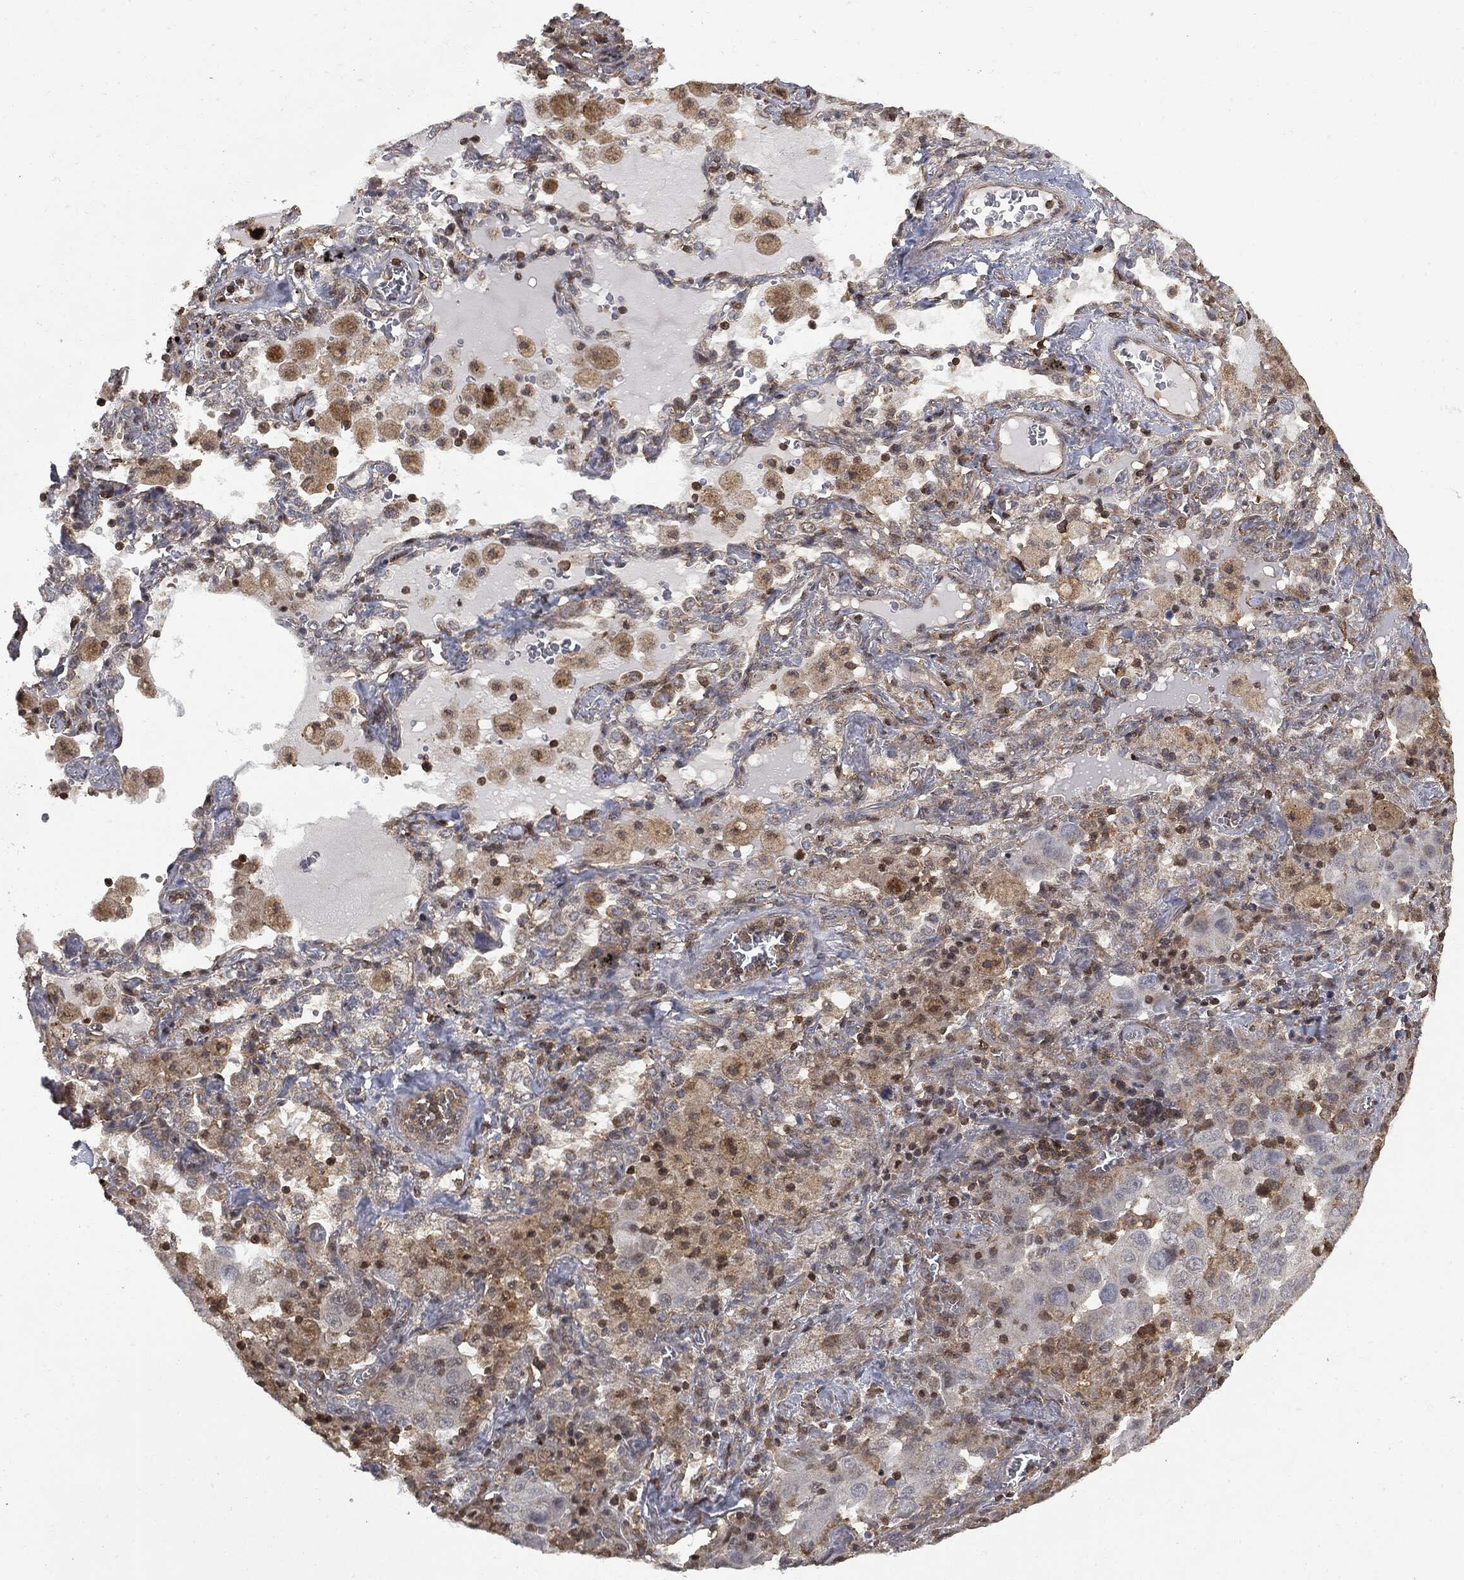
{"staining": {"intensity": "negative", "quantity": "none", "location": "none"}, "tissue": "lung cancer", "cell_type": "Tumor cells", "image_type": "cancer", "snomed": [{"axis": "morphology", "description": "Adenocarcinoma, NOS"}, {"axis": "topography", "description": "Lung"}], "caption": "Immunohistochemical staining of lung cancer (adenocarcinoma) shows no significant staining in tumor cells.", "gene": "PSMB10", "patient": {"sex": "female", "age": 61}}